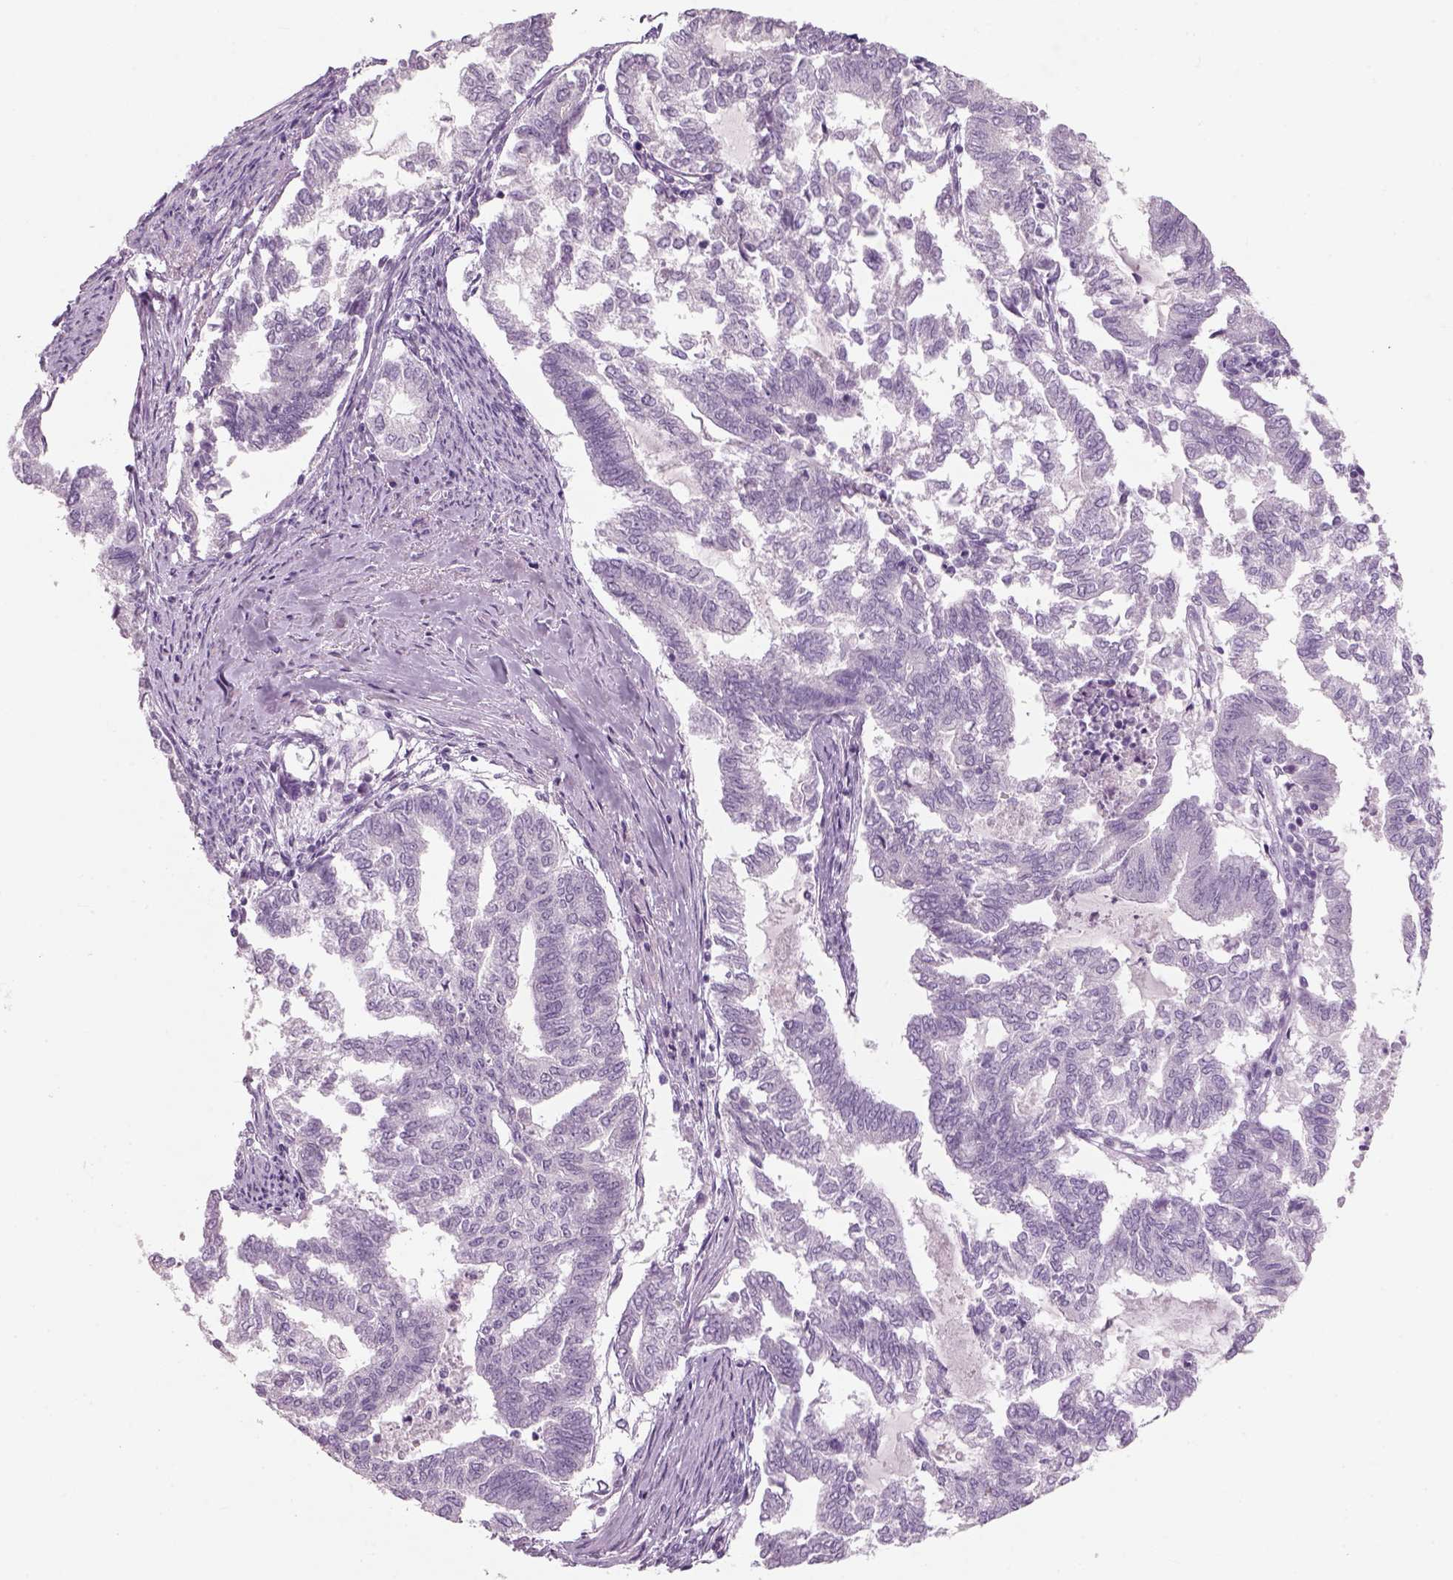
{"staining": {"intensity": "negative", "quantity": "none", "location": "none"}, "tissue": "endometrial cancer", "cell_type": "Tumor cells", "image_type": "cancer", "snomed": [{"axis": "morphology", "description": "Adenocarcinoma, NOS"}, {"axis": "topography", "description": "Endometrium"}], "caption": "Histopathology image shows no significant protein staining in tumor cells of endometrial adenocarcinoma. Brightfield microscopy of immunohistochemistry (IHC) stained with DAB (brown) and hematoxylin (blue), captured at high magnification.", "gene": "SLC6A2", "patient": {"sex": "female", "age": 79}}